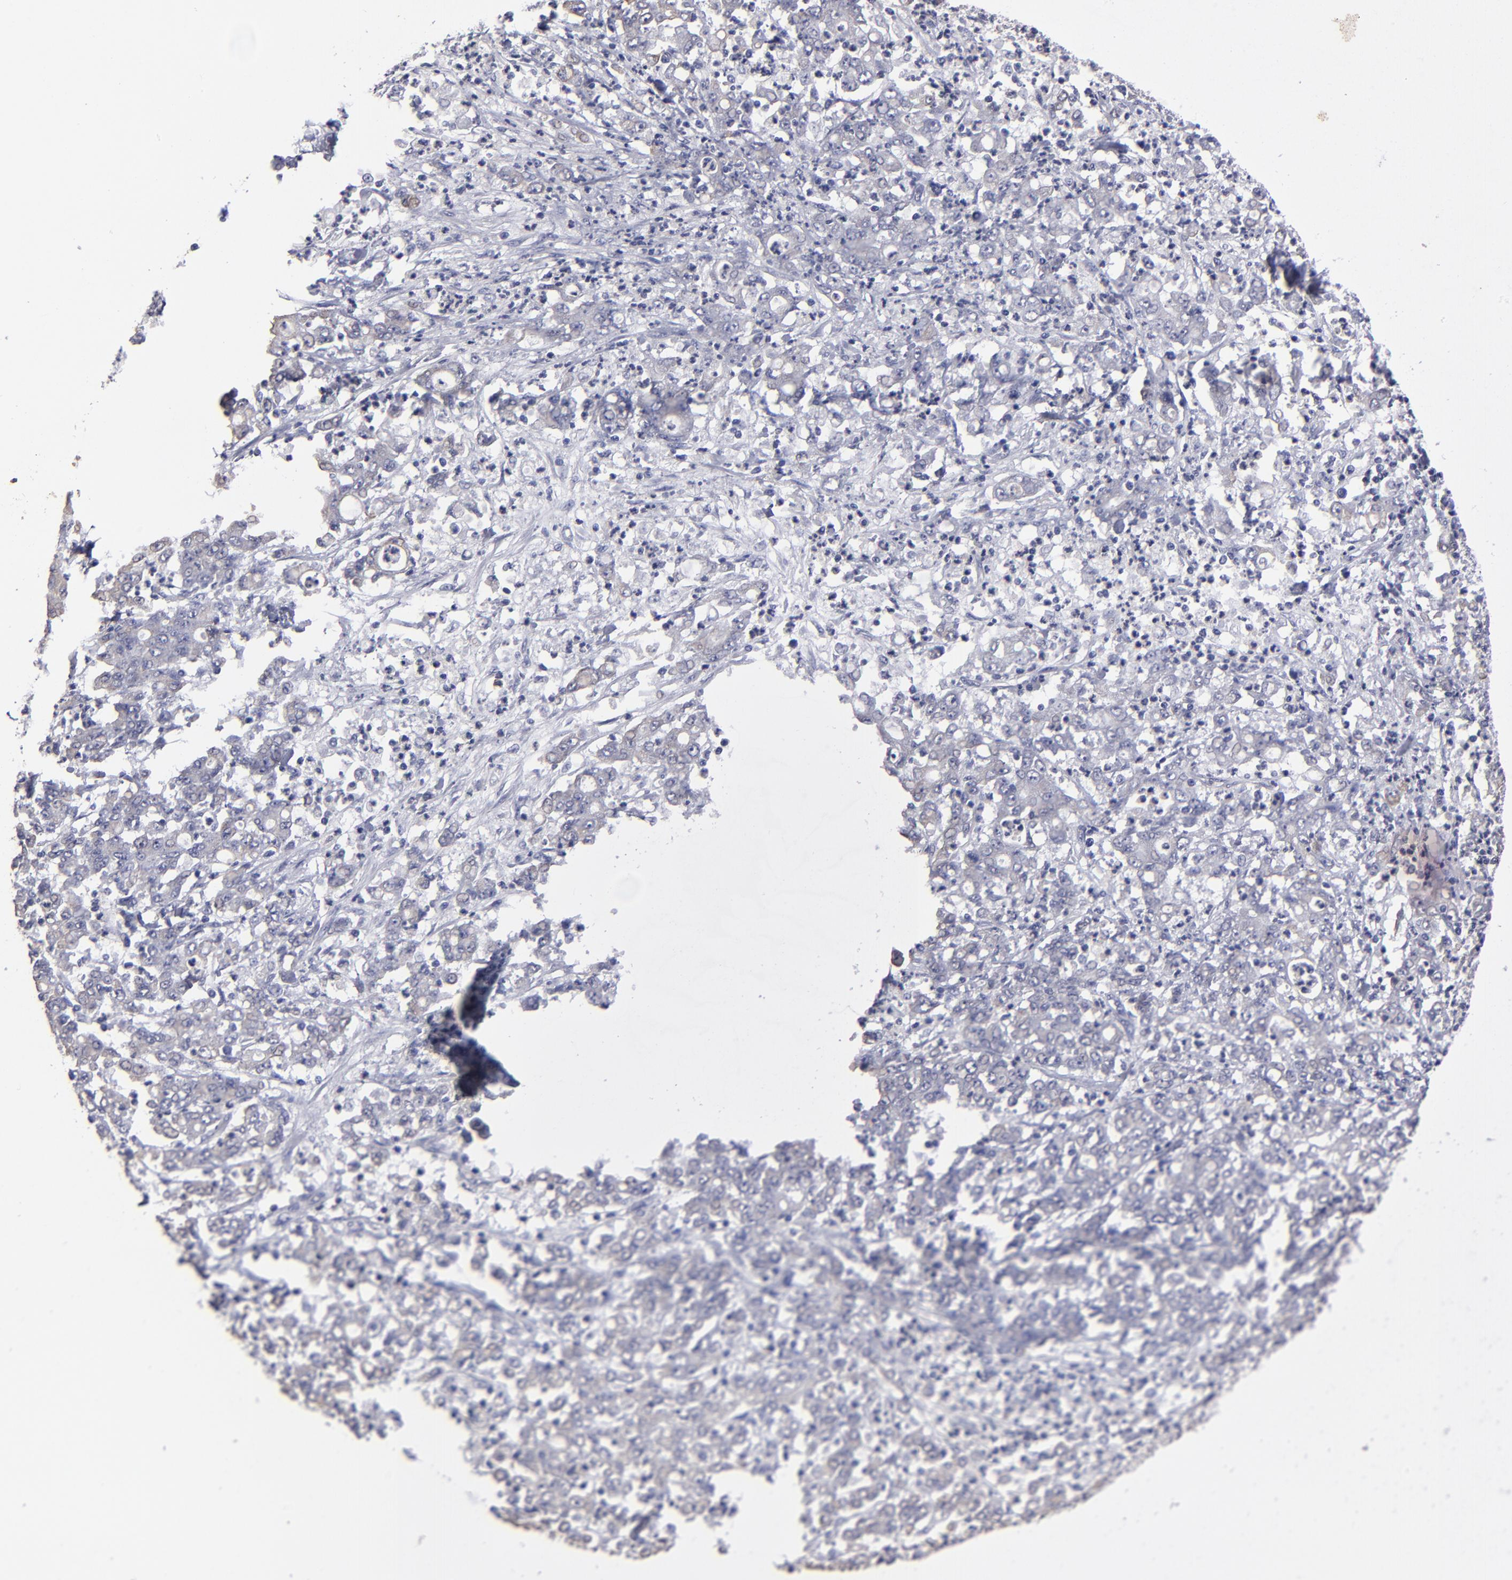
{"staining": {"intensity": "negative", "quantity": "none", "location": "none"}, "tissue": "stomach cancer", "cell_type": "Tumor cells", "image_type": "cancer", "snomed": [{"axis": "morphology", "description": "Adenocarcinoma, NOS"}, {"axis": "topography", "description": "Stomach, lower"}], "caption": "Immunohistochemical staining of human stomach cancer displays no significant staining in tumor cells.", "gene": "ZNF175", "patient": {"sex": "female", "age": 71}}